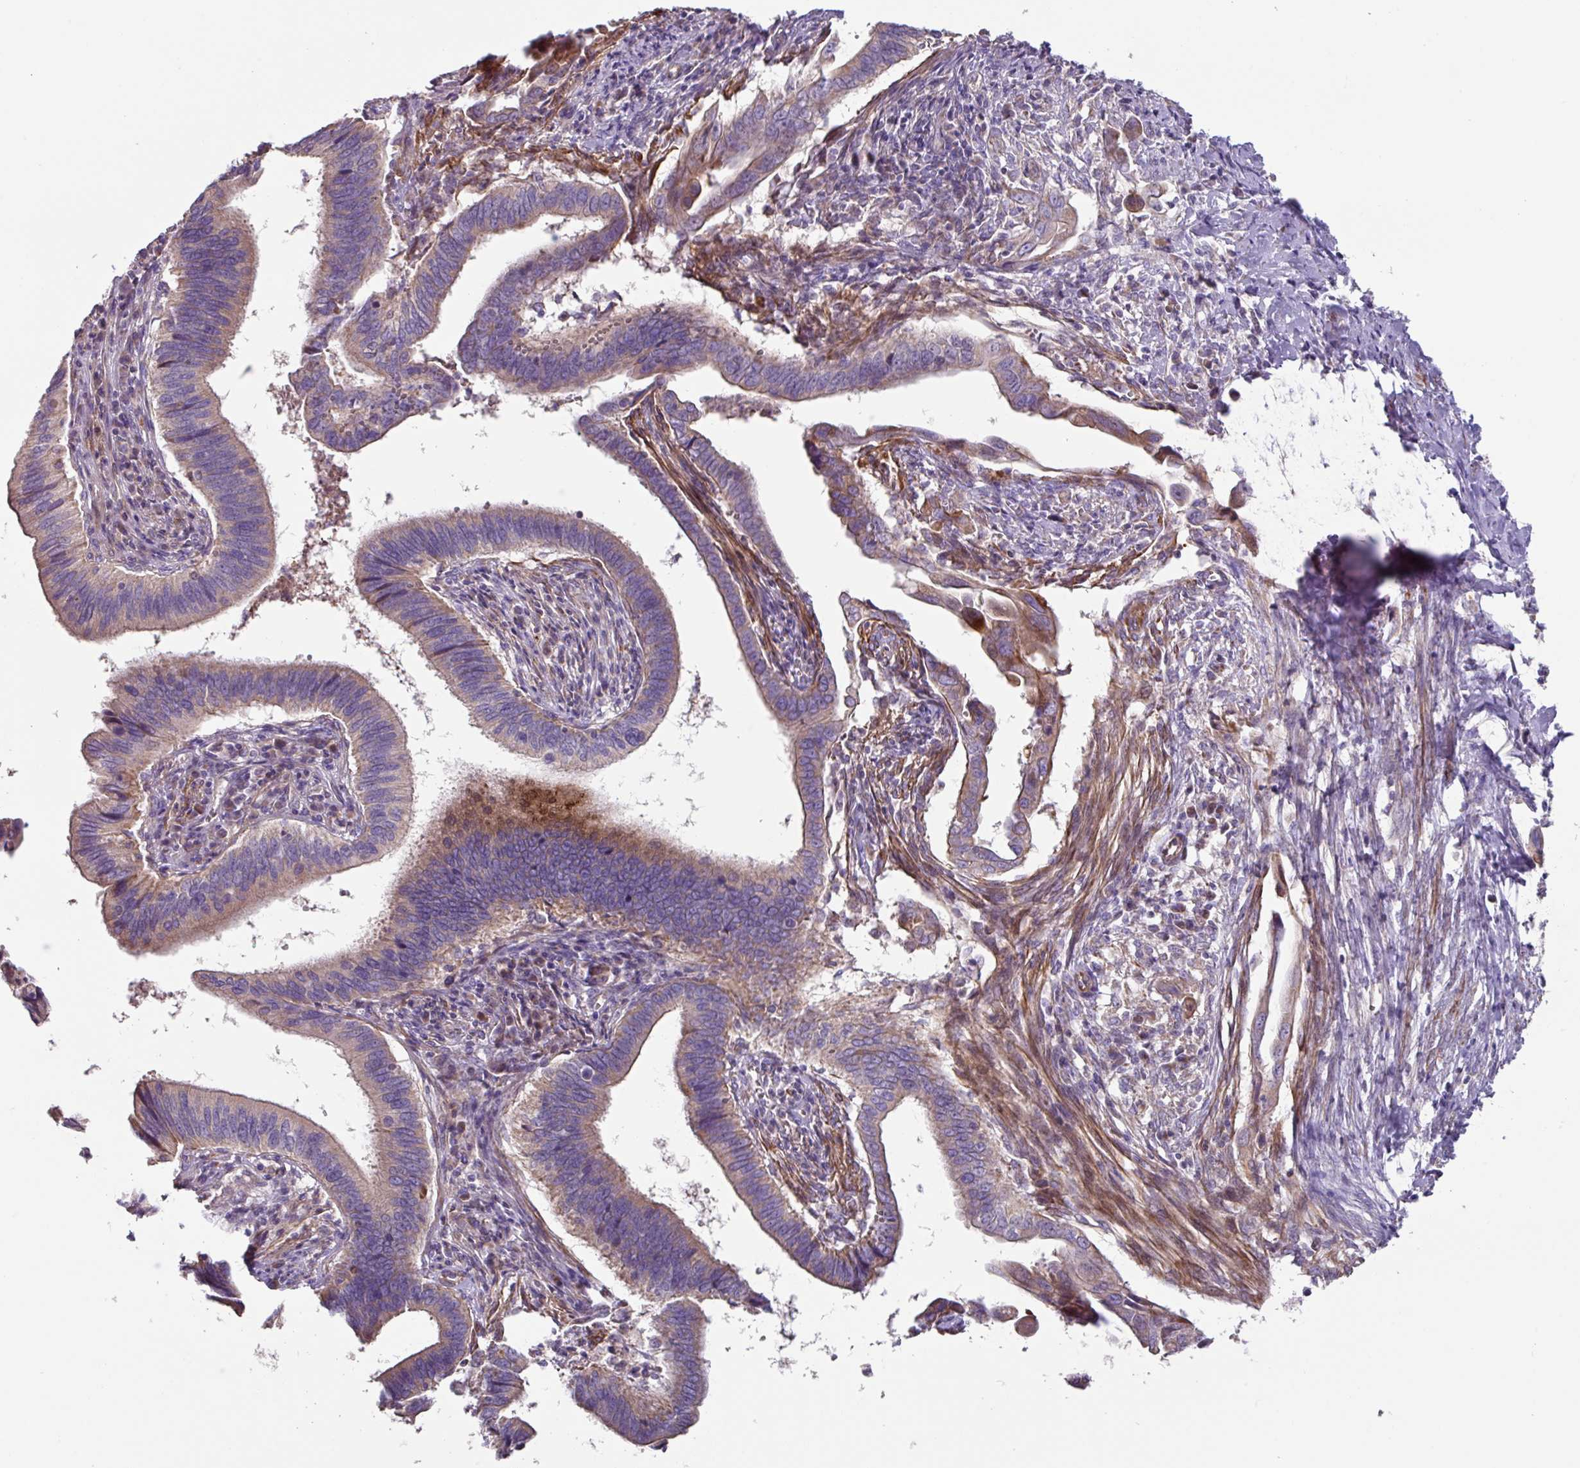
{"staining": {"intensity": "moderate", "quantity": "<25%", "location": "cytoplasmic/membranous"}, "tissue": "cervical cancer", "cell_type": "Tumor cells", "image_type": "cancer", "snomed": [{"axis": "morphology", "description": "Adenocarcinoma, NOS"}, {"axis": "topography", "description": "Cervix"}], "caption": "The photomicrograph displays immunohistochemical staining of cervical adenocarcinoma. There is moderate cytoplasmic/membranous staining is present in about <25% of tumor cells.", "gene": "MRRF", "patient": {"sex": "female", "age": 42}}